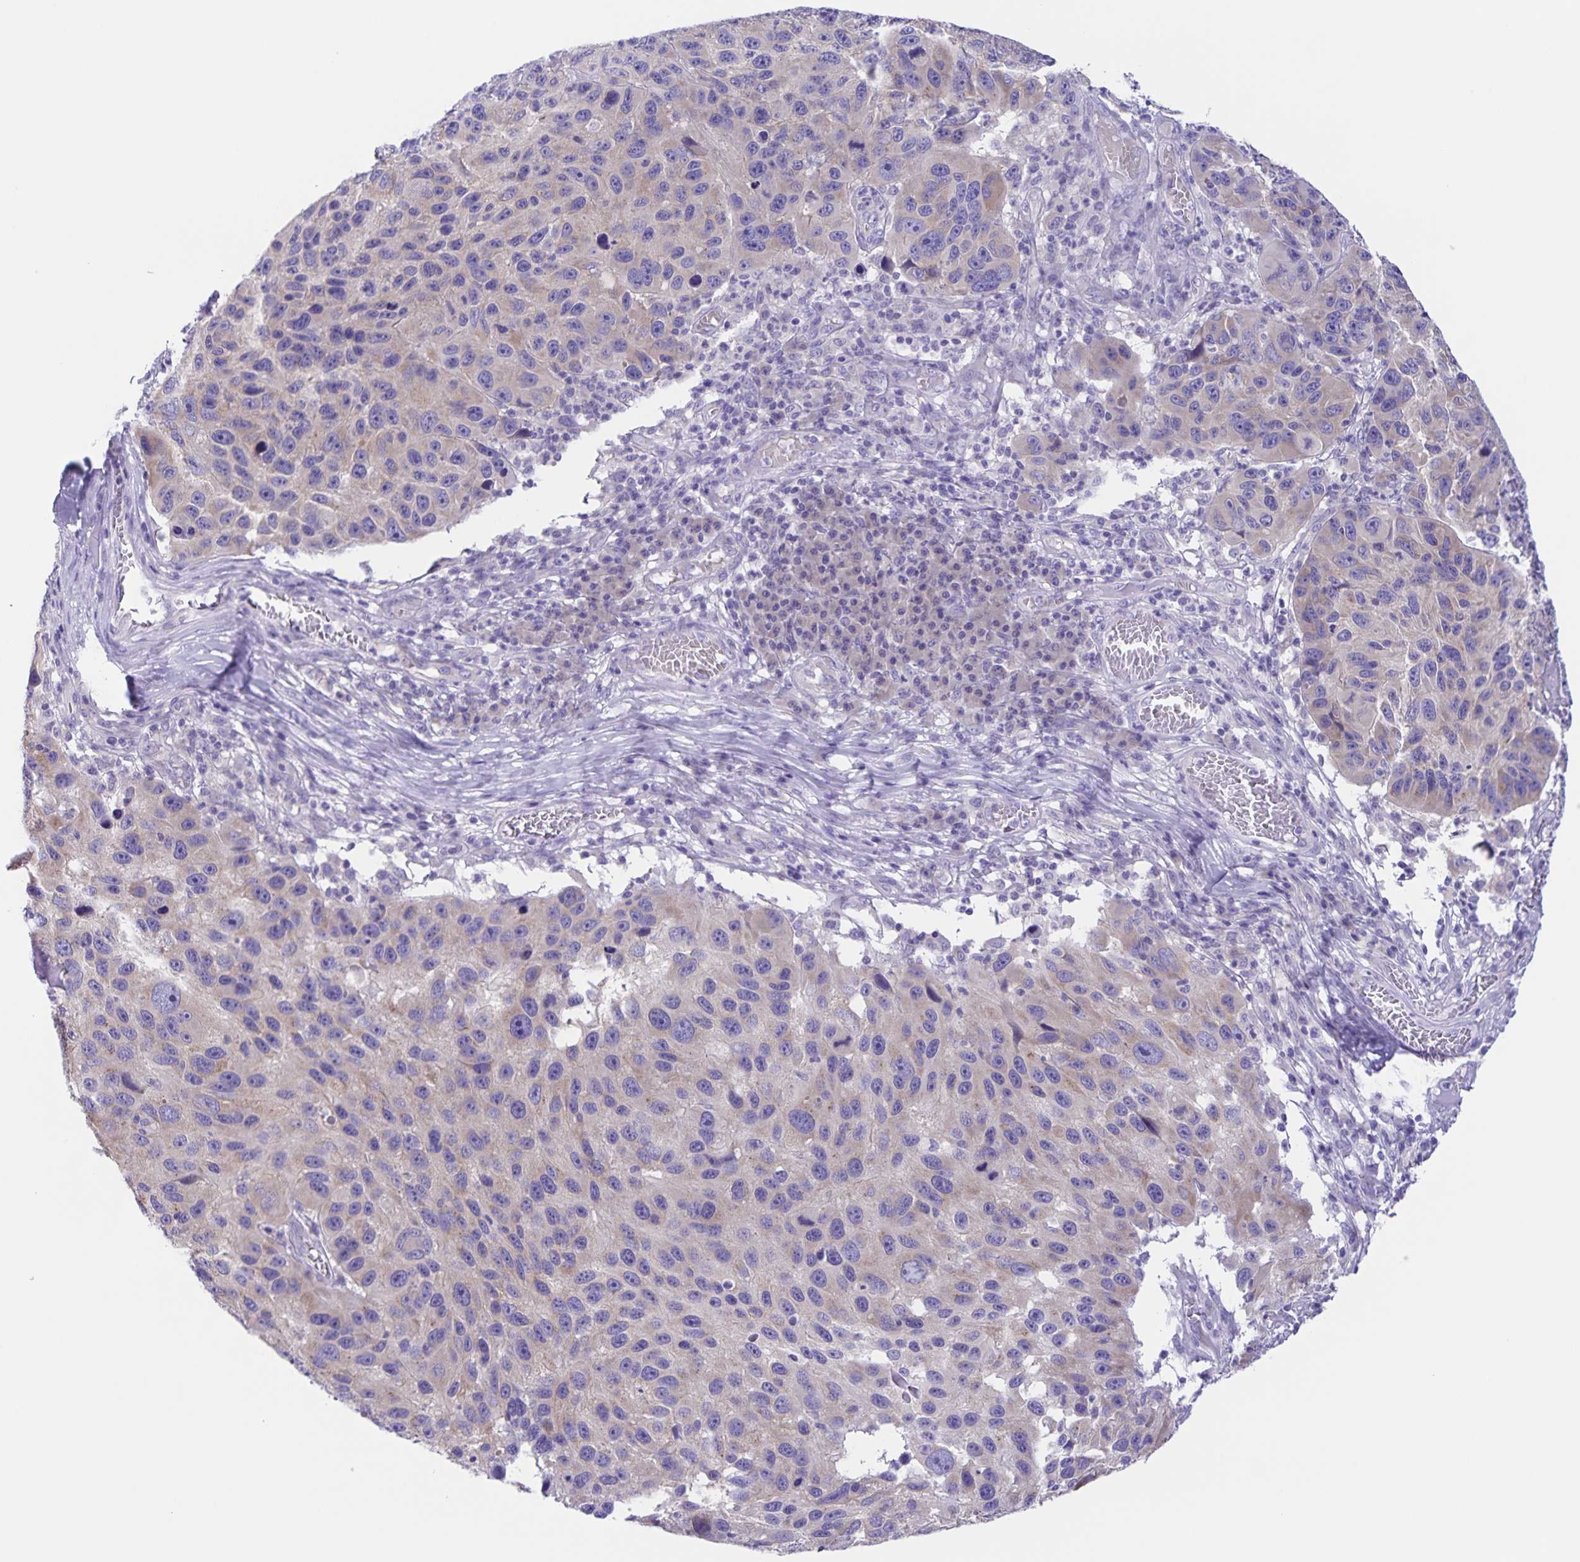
{"staining": {"intensity": "weak", "quantity": "<25%", "location": "cytoplasmic/membranous"}, "tissue": "melanoma", "cell_type": "Tumor cells", "image_type": "cancer", "snomed": [{"axis": "morphology", "description": "Malignant melanoma, NOS"}, {"axis": "topography", "description": "Skin"}], "caption": "Immunohistochemistry (IHC) image of malignant melanoma stained for a protein (brown), which demonstrates no positivity in tumor cells.", "gene": "CAPSL", "patient": {"sex": "male", "age": 53}}